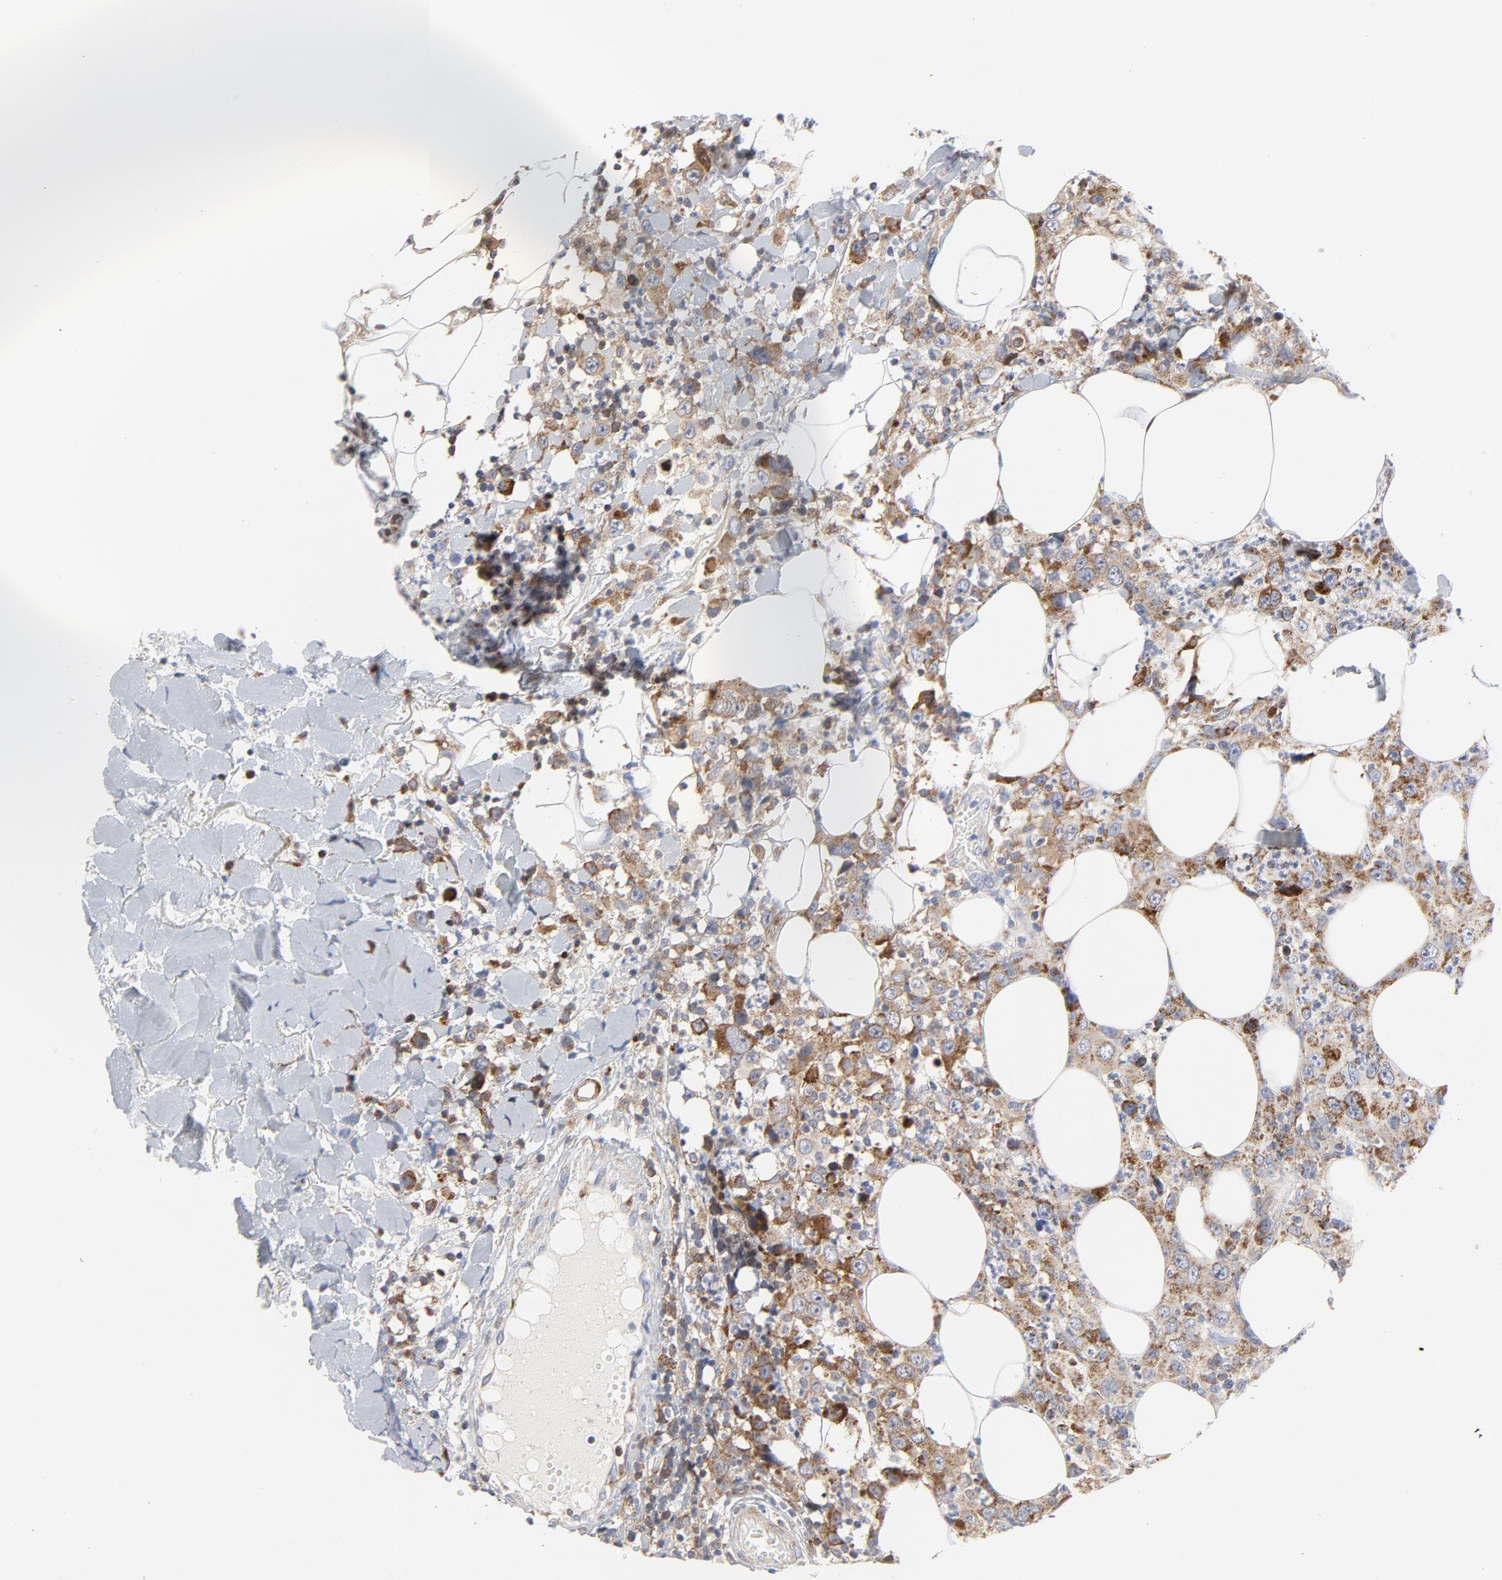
{"staining": {"intensity": "moderate", "quantity": ">75%", "location": "cytoplasmic/membranous"}, "tissue": "thyroid cancer", "cell_type": "Tumor cells", "image_type": "cancer", "snomed": [{"axis": "morphology", "description": "Carcinoma, NOS"}, {"axis": "topography", "description": "Thyroid gland"}], "caption": "The photomicrograph shows immunohistochemical staining of thyroid carcinoma. There is moderate cytoplasmic/membranous positivity is seen in about >75% of tumor cells.", "gene": "CYCS", "patient": {"sex": "female", "age": 77}}